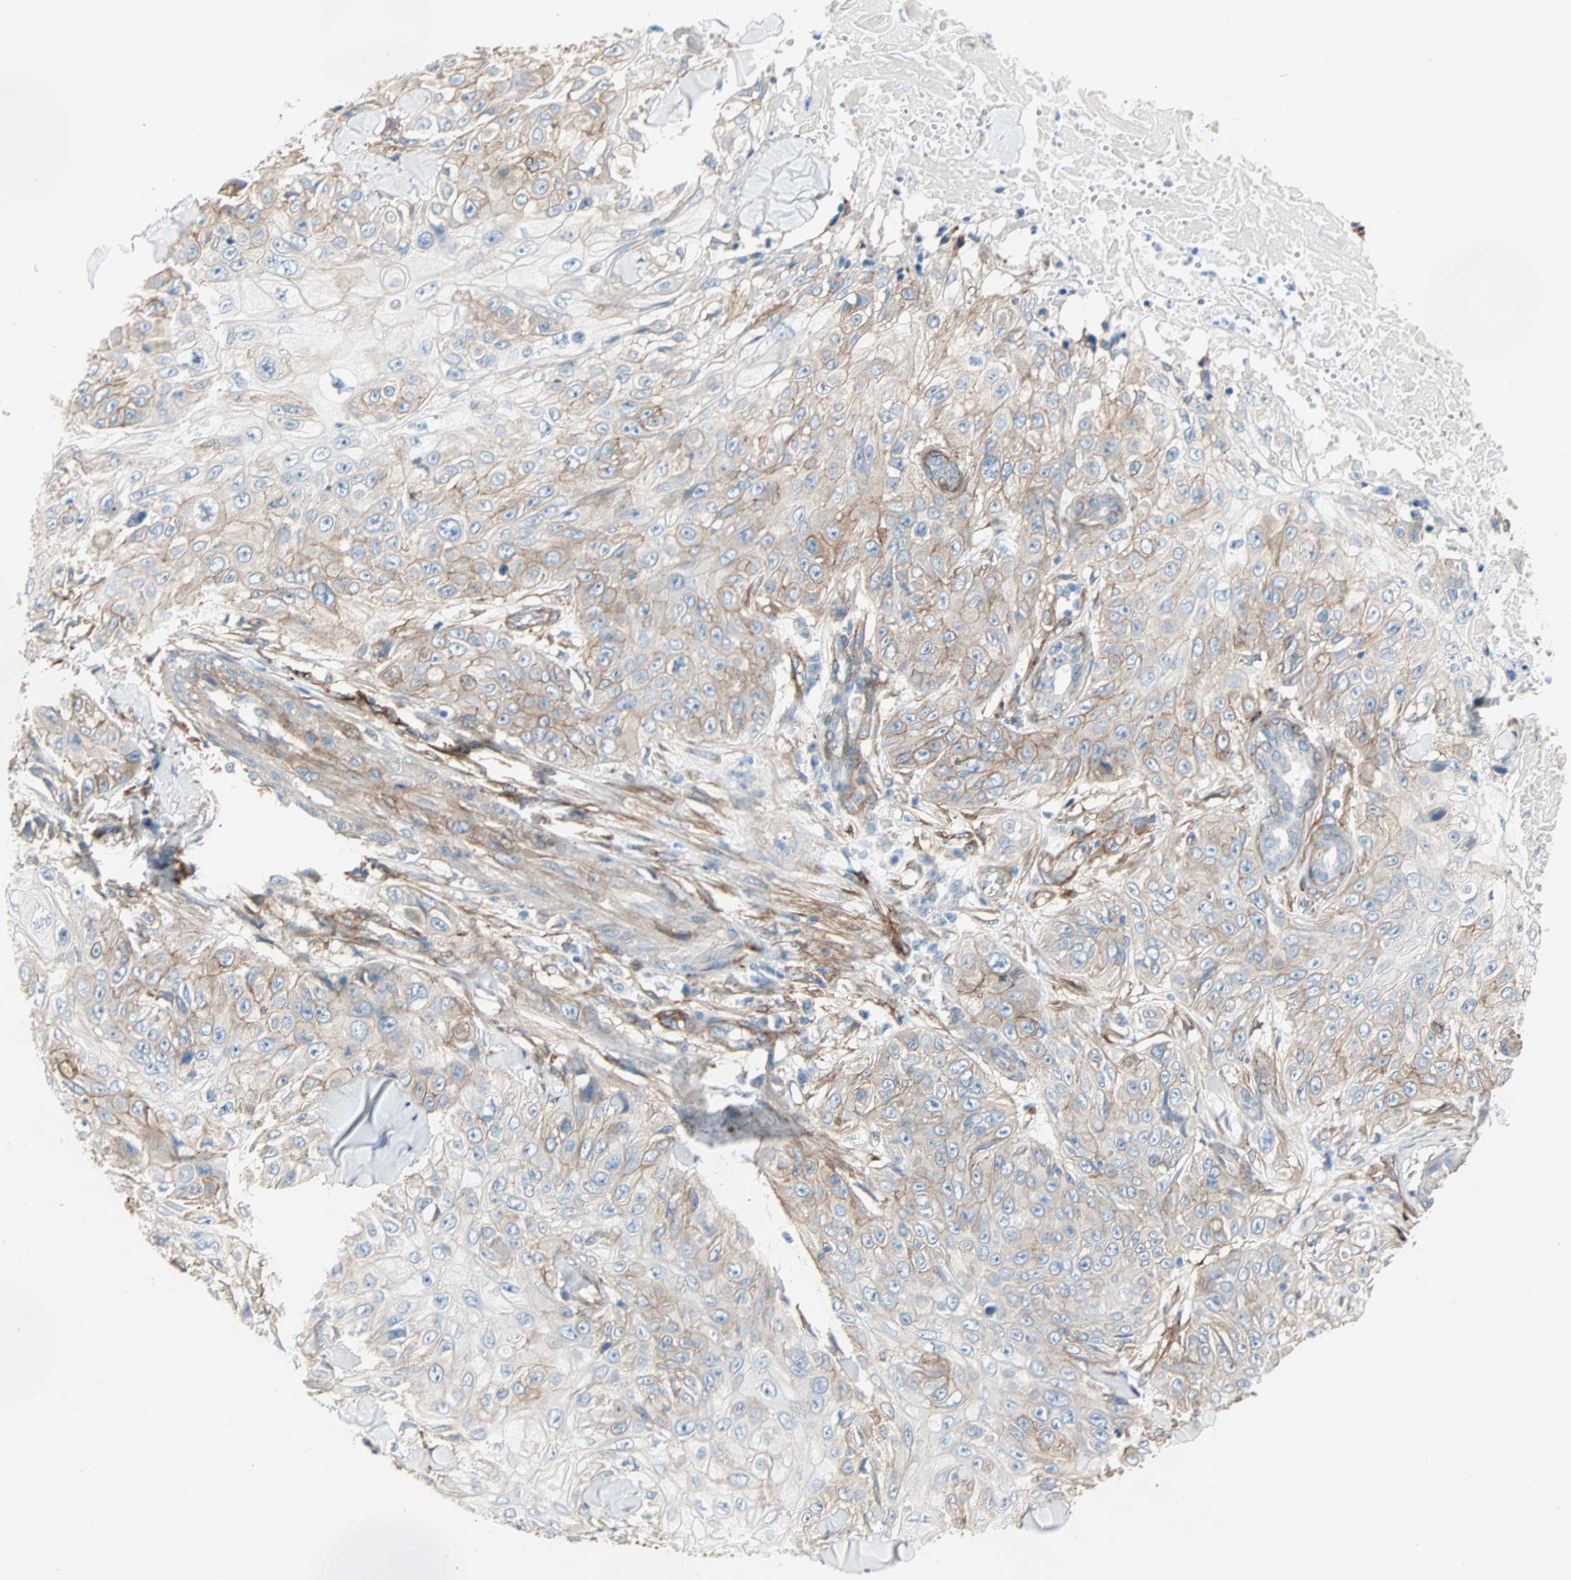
{"staining": {"intensity": "weak", "quantity": "25%-75%", "location": "cytoplasmic/membranous"}, "tissue": "skin cancer", "cell_type": "Tumor cells", "image_type": "cancer", "snomed": [{"axis": "morphology", "description": "Squamous cell carcinoma, NOS"}, {"axis": "topography", "description": "Skin"}], "caption": "Immunohistochemical staining of skin cancer demonstrates low levels of weak cytoplasmic/membranous positivity in approximately 25%-75% of tumor cells.", "gene": "EPB41L2", "patient": {"sex": "male", "age": 86}}